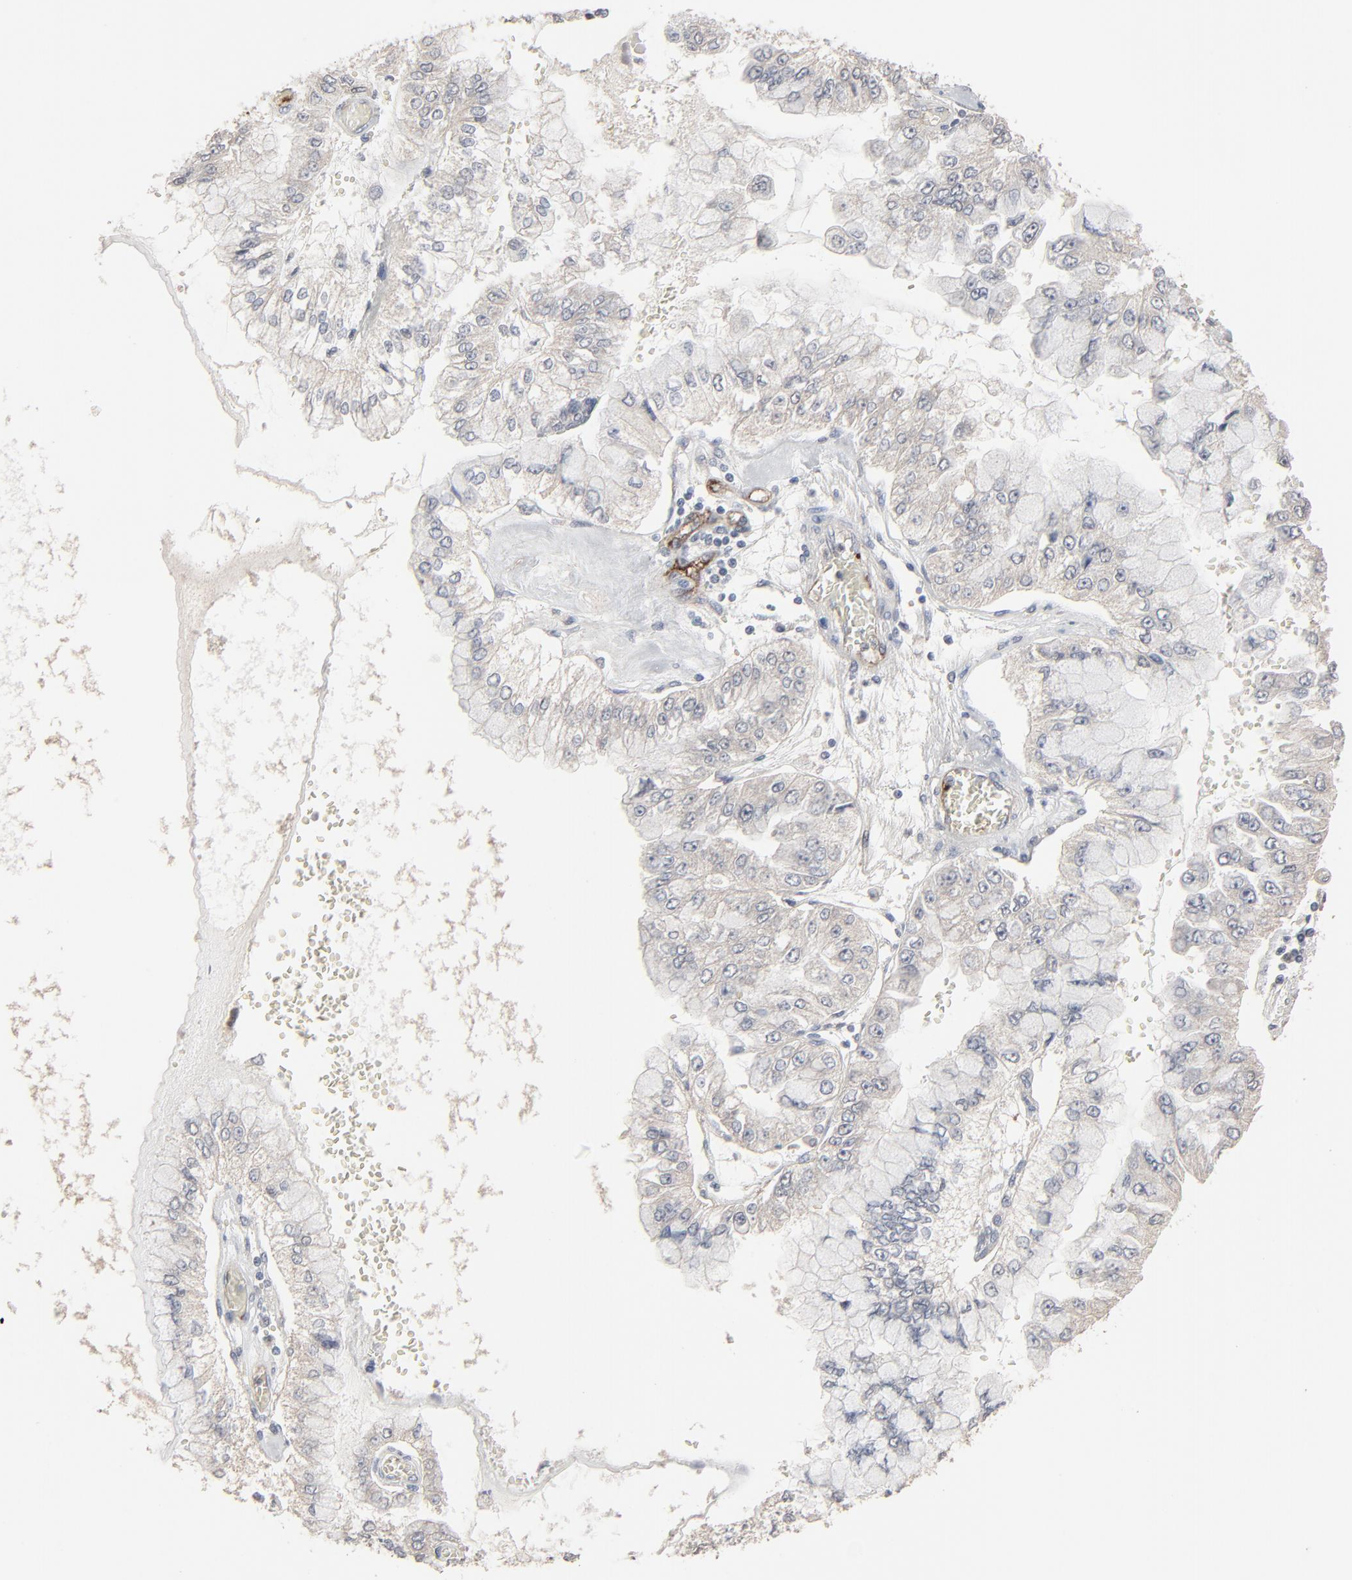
{"staining": {"intensity": "negative", "quantity": "none", "location": "none"}, "tissue": "liver cancer", "cell_type": "Tumor cells", "image_type": "cancer", "snomed": [{"axis": "morphology", "description": "Cholangiocarcinoma"}, {"axis": "topography", "description": "Liver"}], "caption": "This histopathology image is of liver cancer (cholangiocarcinoma) stained with immunohistochemistry (IHC) to label a protein in brown with the nuclei are counter-stained blue. There is no expression in tumor cells.", "gene": "JAM3", "patient": {"sex": "female", "age": 79}}